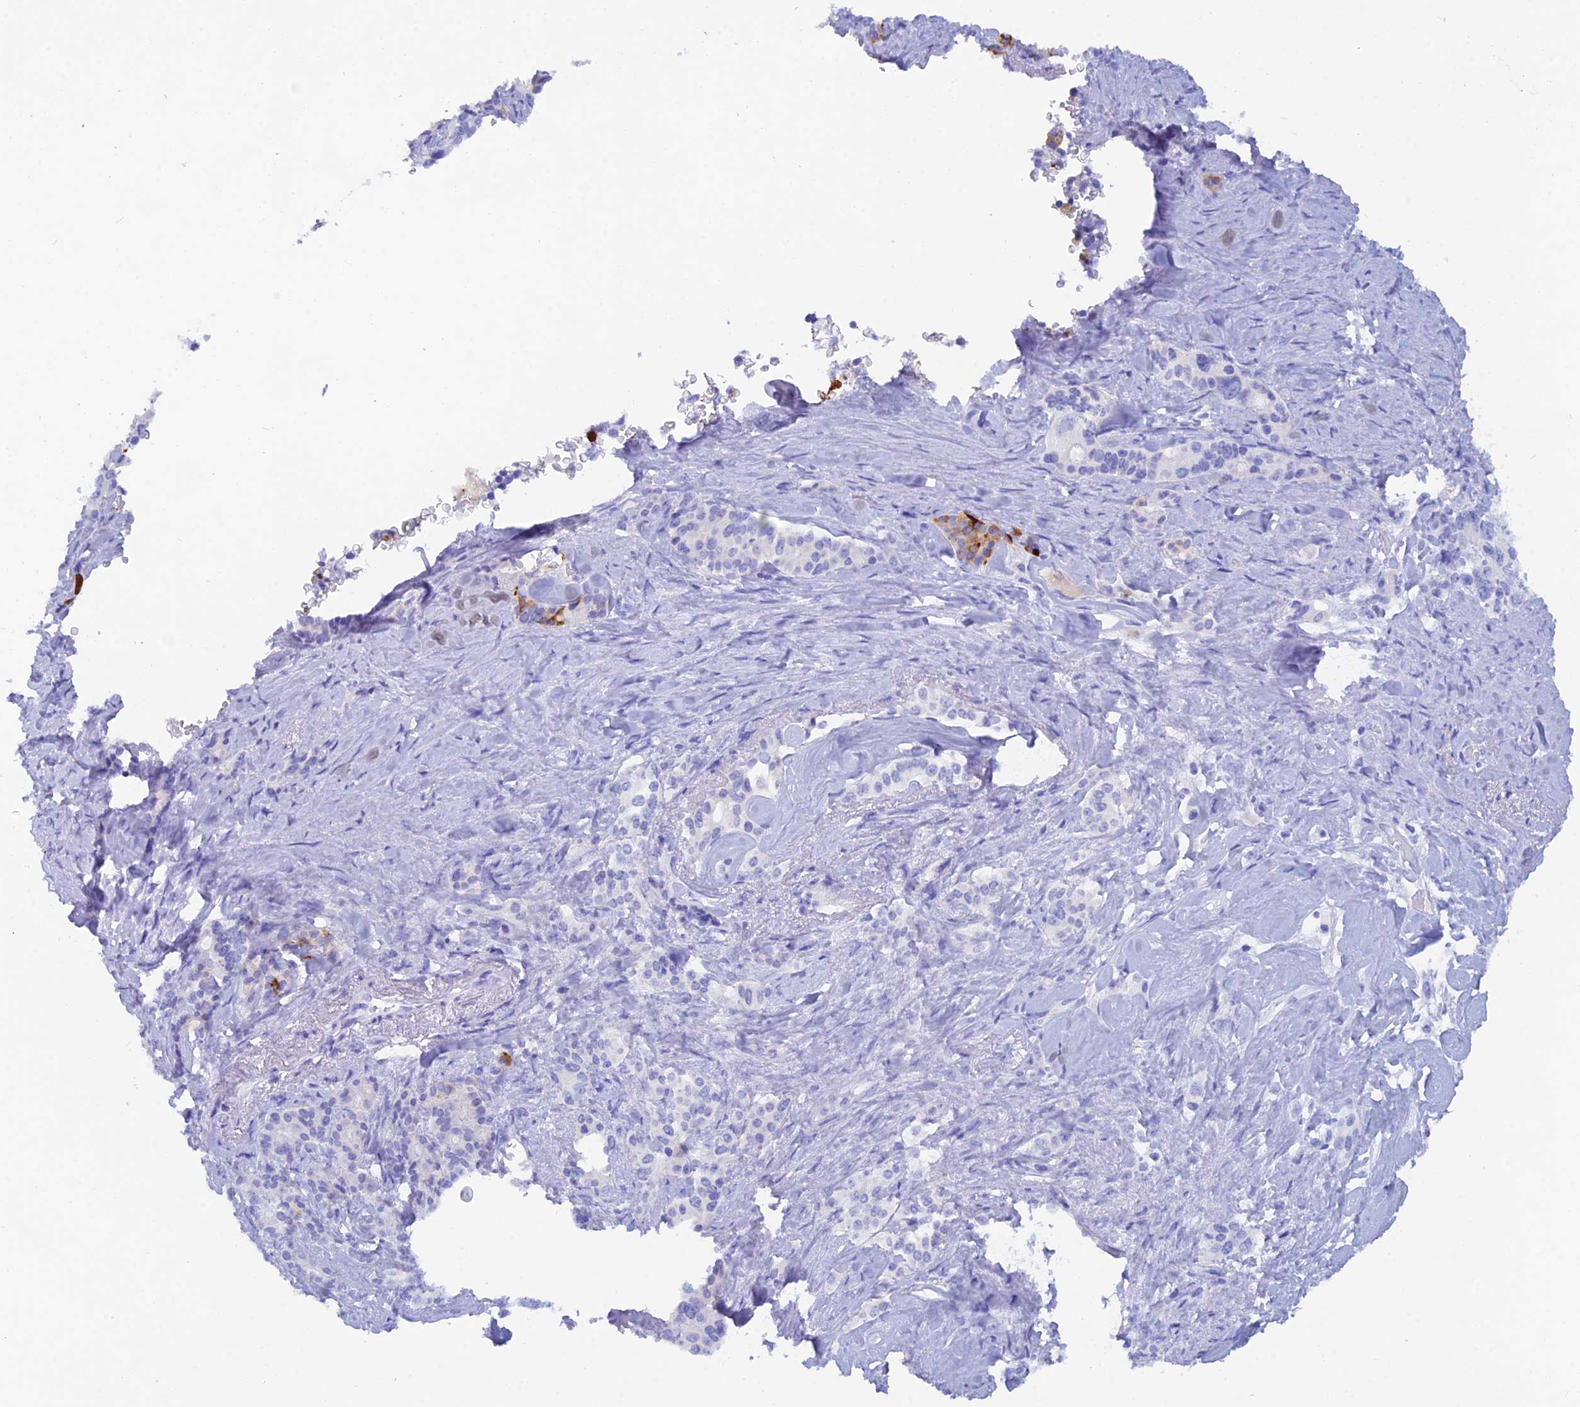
{"staining": {"intensity": "strong", "quantity": "<25%", "location": "cytoplasmic/membranous"}, "tissue": "pancreatic cancer", "cell_type": "Tumor cells", "image_type": "cancer", "snomed": [{"axis": "morphology", "description": "Adenocarcinoma, NOS"}, {"axis": "topography", "description": "Pancreas"}], "caption": "Immunohistochemical staining of human pancreatic cancer reveals medium levels of strong cytoplasmic/membranous protein positivity in about <25% of tumor cells.", "gene": "REG1A", "patient": {"sex": "female", "age": 74}}